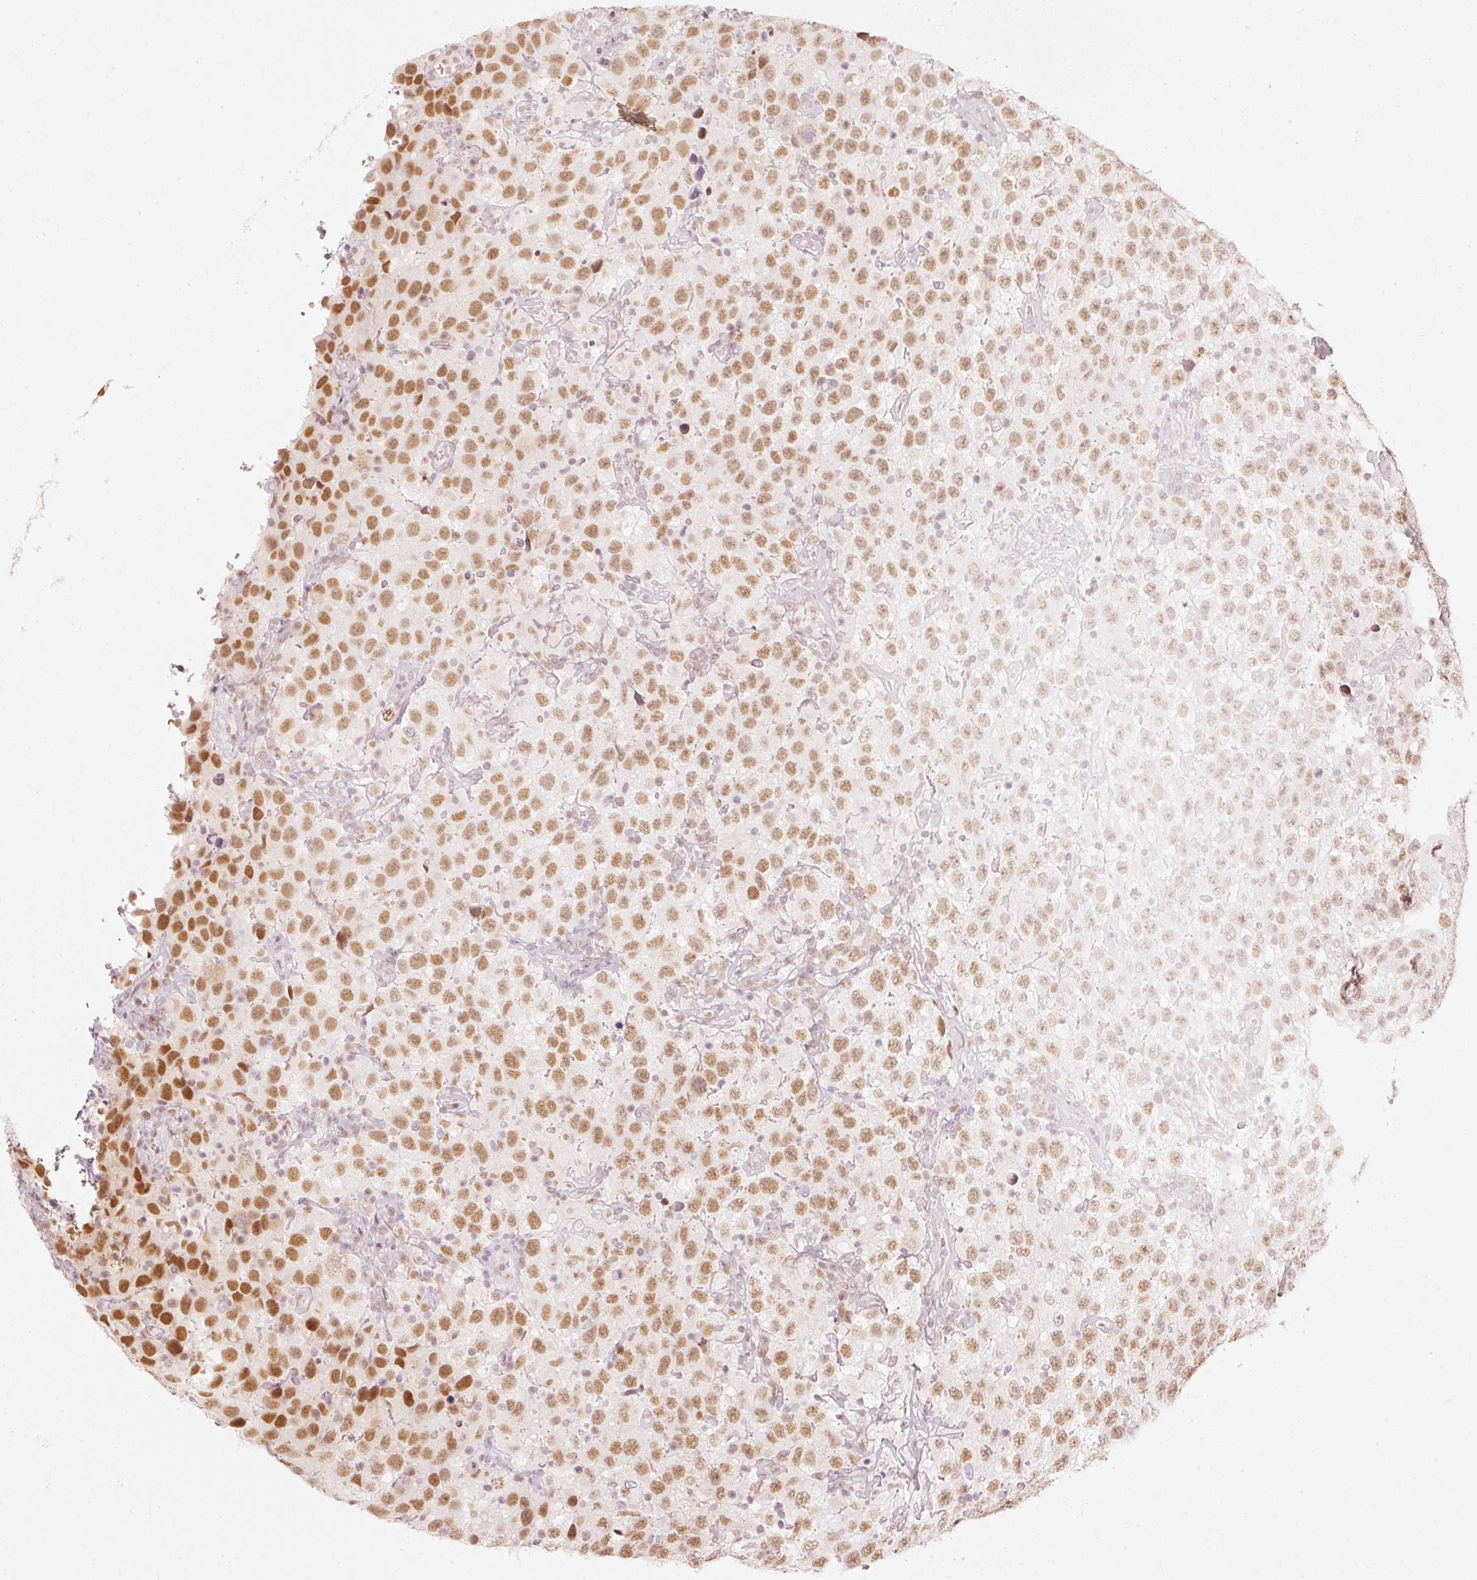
{"staining": {"intensity": "moderate", "quantity": ">75%", "location": "nuclear"}, "tissue": "testis cancer", "cell_type": "Tumor cells", "image_type": "cancer", "snomed": [{"axis": "morphology", "description": "Seminoma, NOS"}, {"axis": "topography", "description": "Testis"}], "caption": "Protein staining of testis seminoma tissue shows moderate nuclear expression in approximately >75% of tumor cells.", "gene": "PPP1R10", "patient": {"sex": "male", "age": 41}}